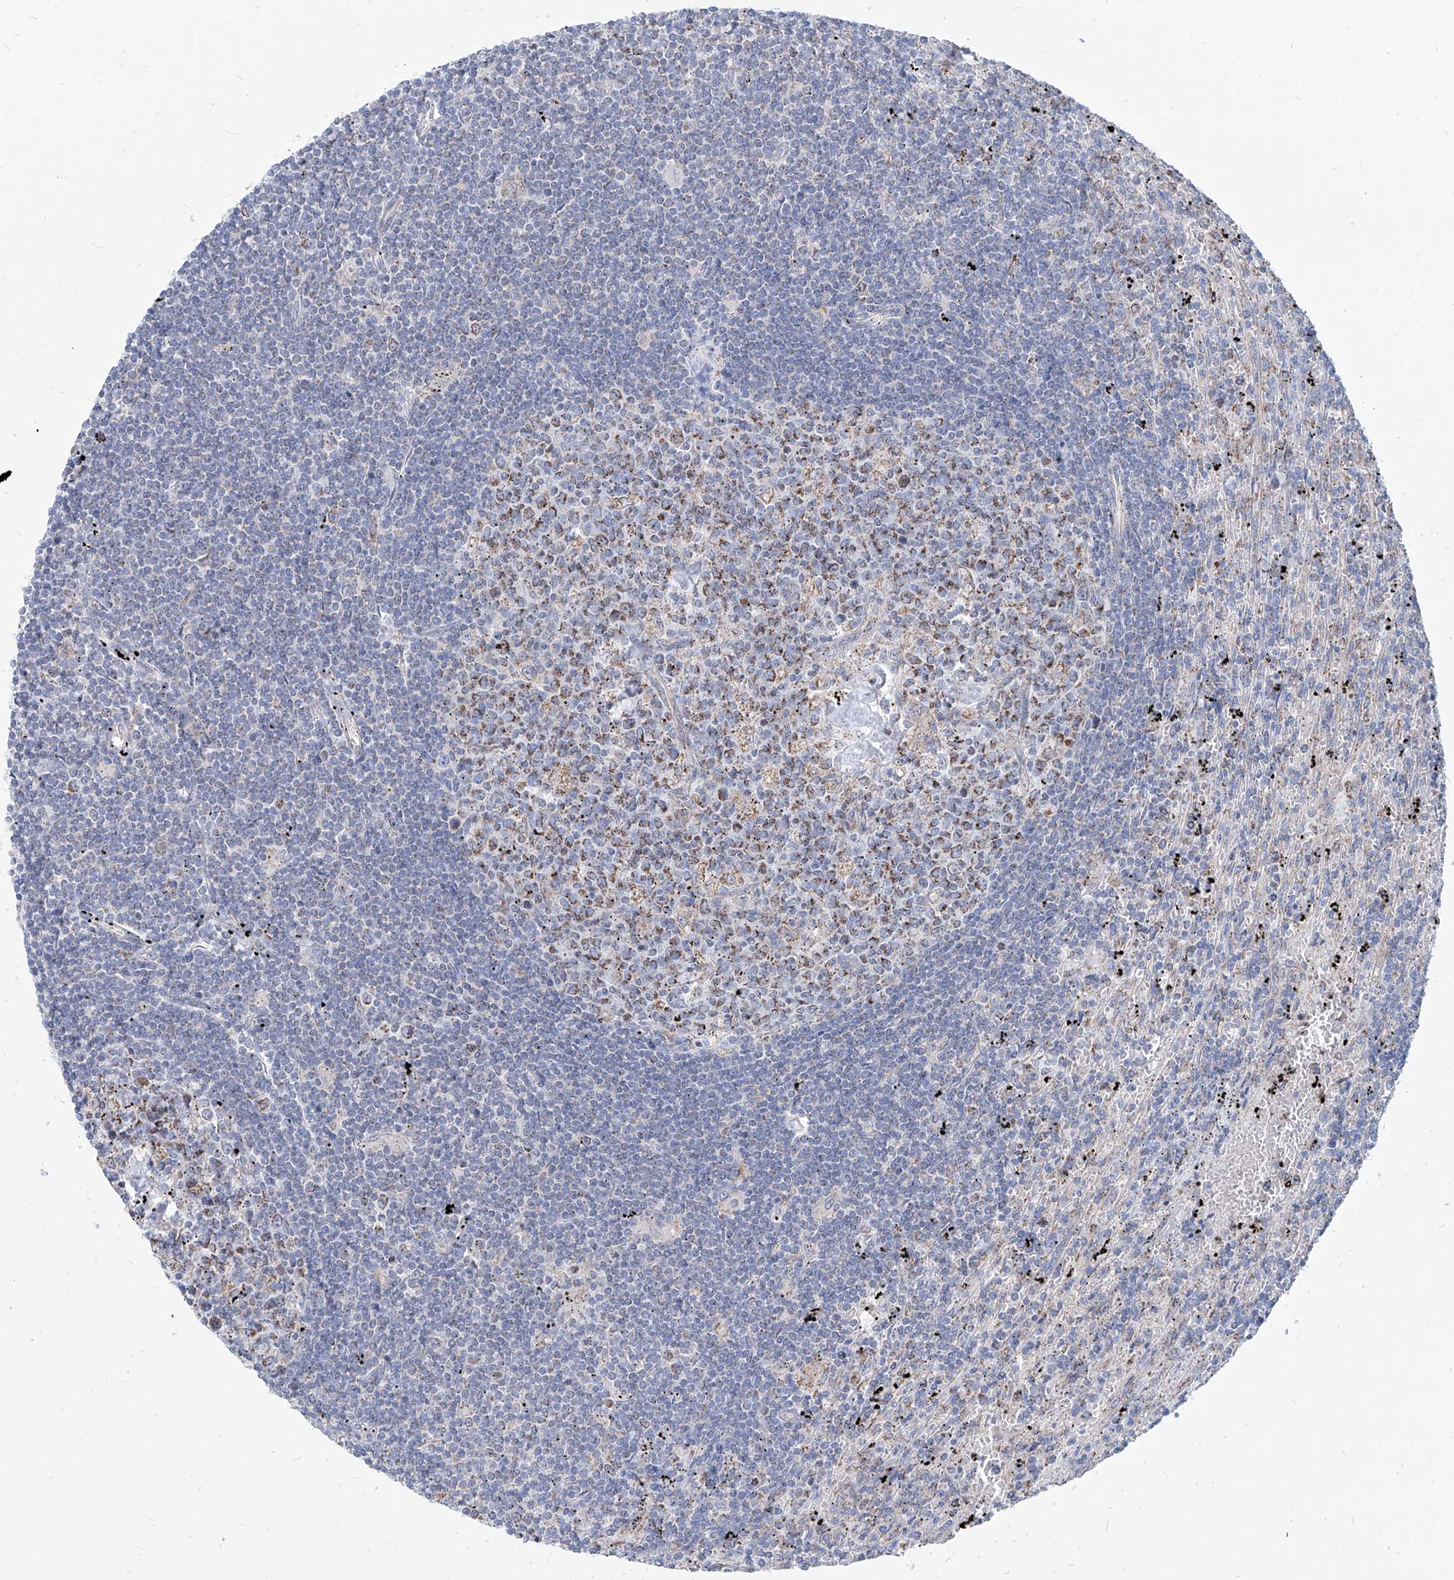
{"staining": {"intensity": "moderate", "quantity": "<25%", "location": "cytoplasmic/membranous"}, "tissue": "lymphoma", "cell_type": "Tumor cells", "image_type": "cancer", "snomed": [{"axis": "morphology", "description": "Malignant lymphoma, non-Hodgkin's type, Low grade"}, {"axis": "topography", "description": "Spleen"}], "caption": "Immunohistochemistry staining of low-grade malignant lymphoma, non-Hodgkin's type, which reveals low levels of moderate cytoplasmic/membranous staining in approximately <25% of tumor cells indicating moderate cytoplasmic/membranous protein expression. The staining was performed using DAB (3,3'-diaminobenzidine) (brown) for protein detection and nuclei were counterstained in hematoxylin (blue).", "gene": "AGPS", "patient": {"sex": "male", "age": 76}}